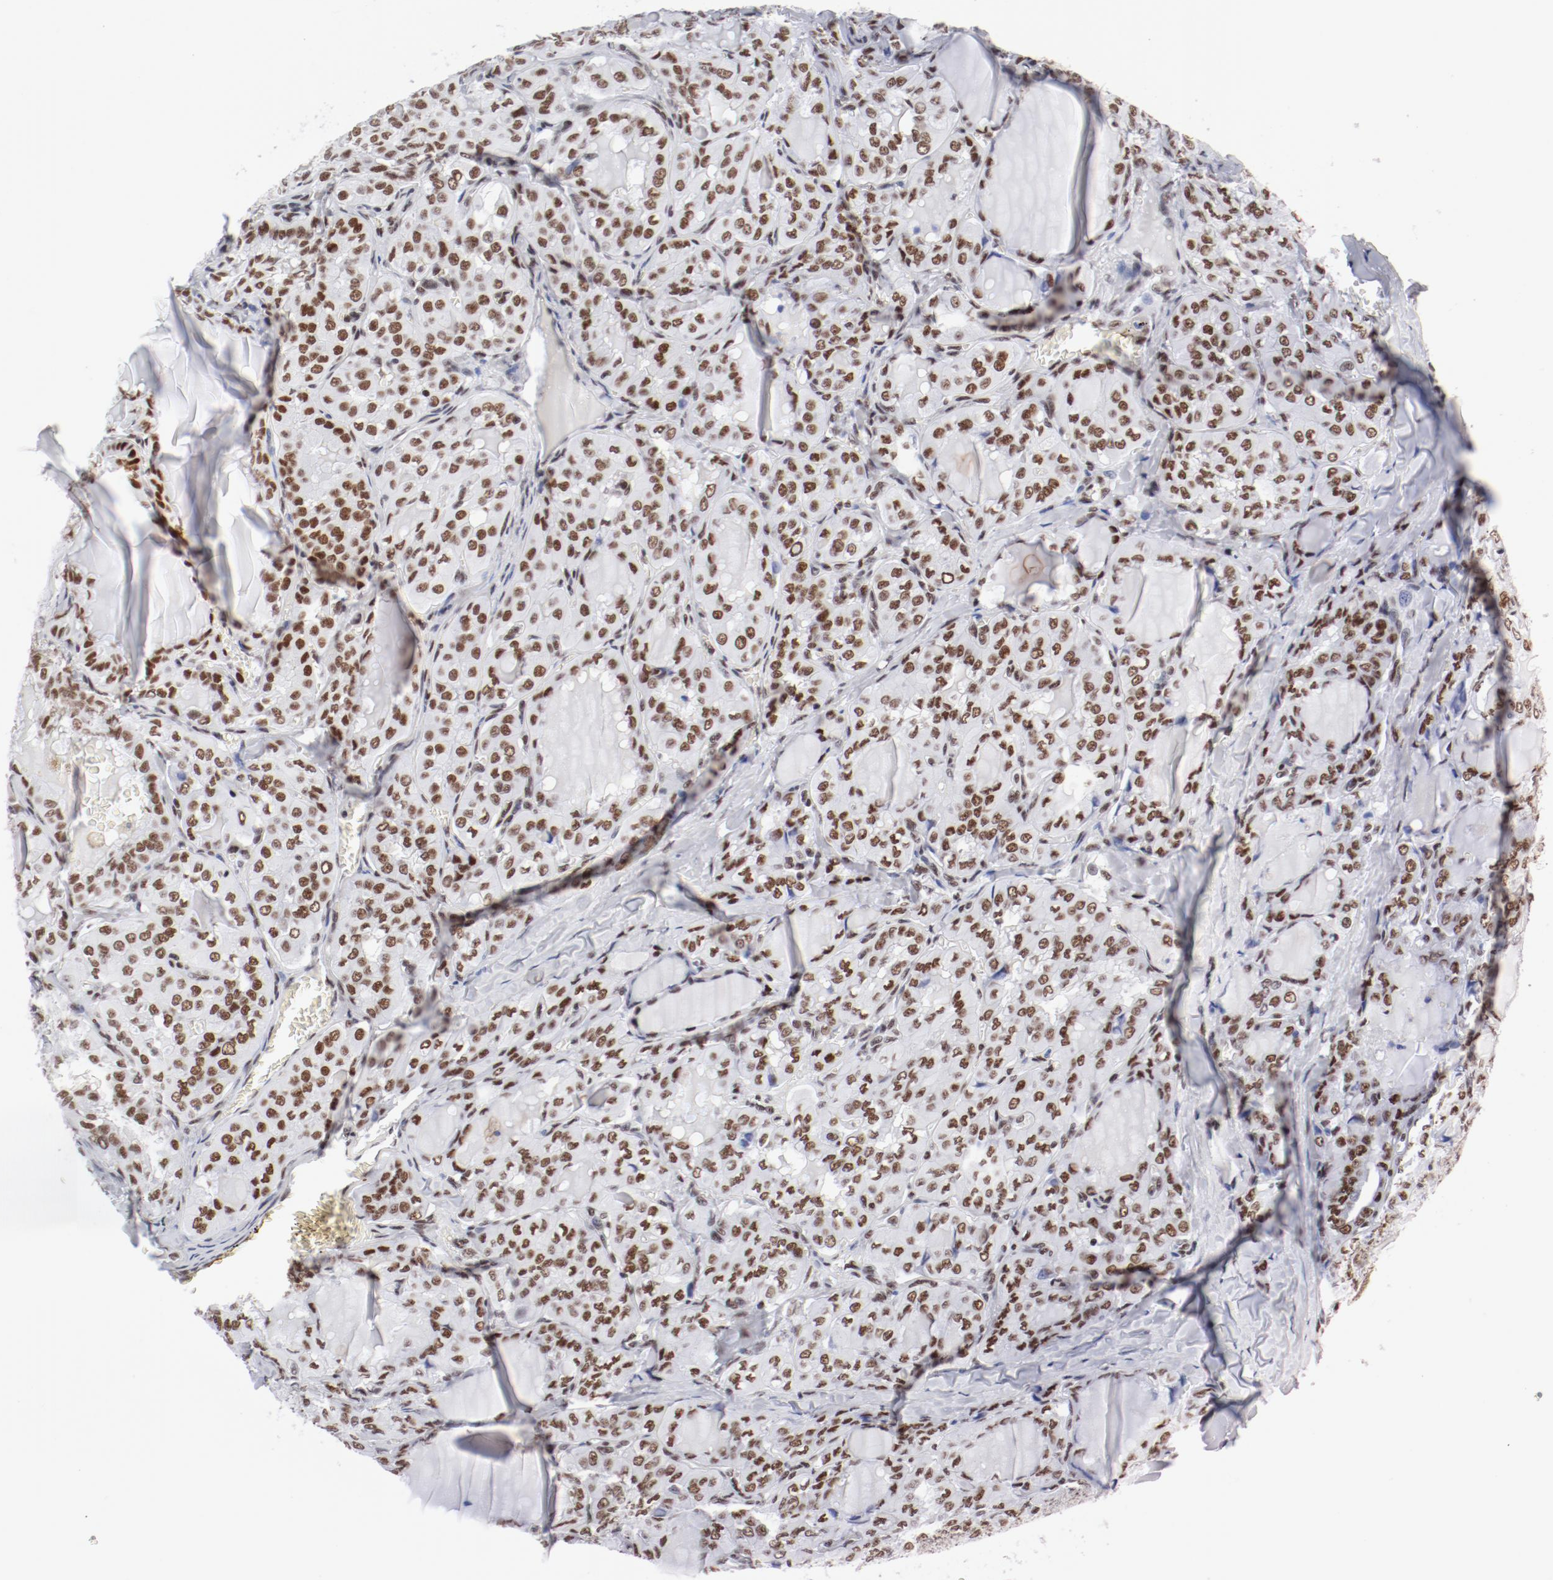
{"staining": {"intensity": "moderate", "quantity": ">75%", "location": "nuclear"}, "tissue": "thyroid cancer", "cell_type": "Tumor cells", "image_type": "cancer", "snomed": [{"axis": "morphology", "description": "Papillary adenocarcinoma, NOS"}, {"axis": "topography", "description": "Thyroid gland"}], "caption": "Thyroid cancer stained for a protein displays moderate nuclear positivity in tumor cells.", "gene": "ATF2", "patient": {"sex": "male", "age": 20}}